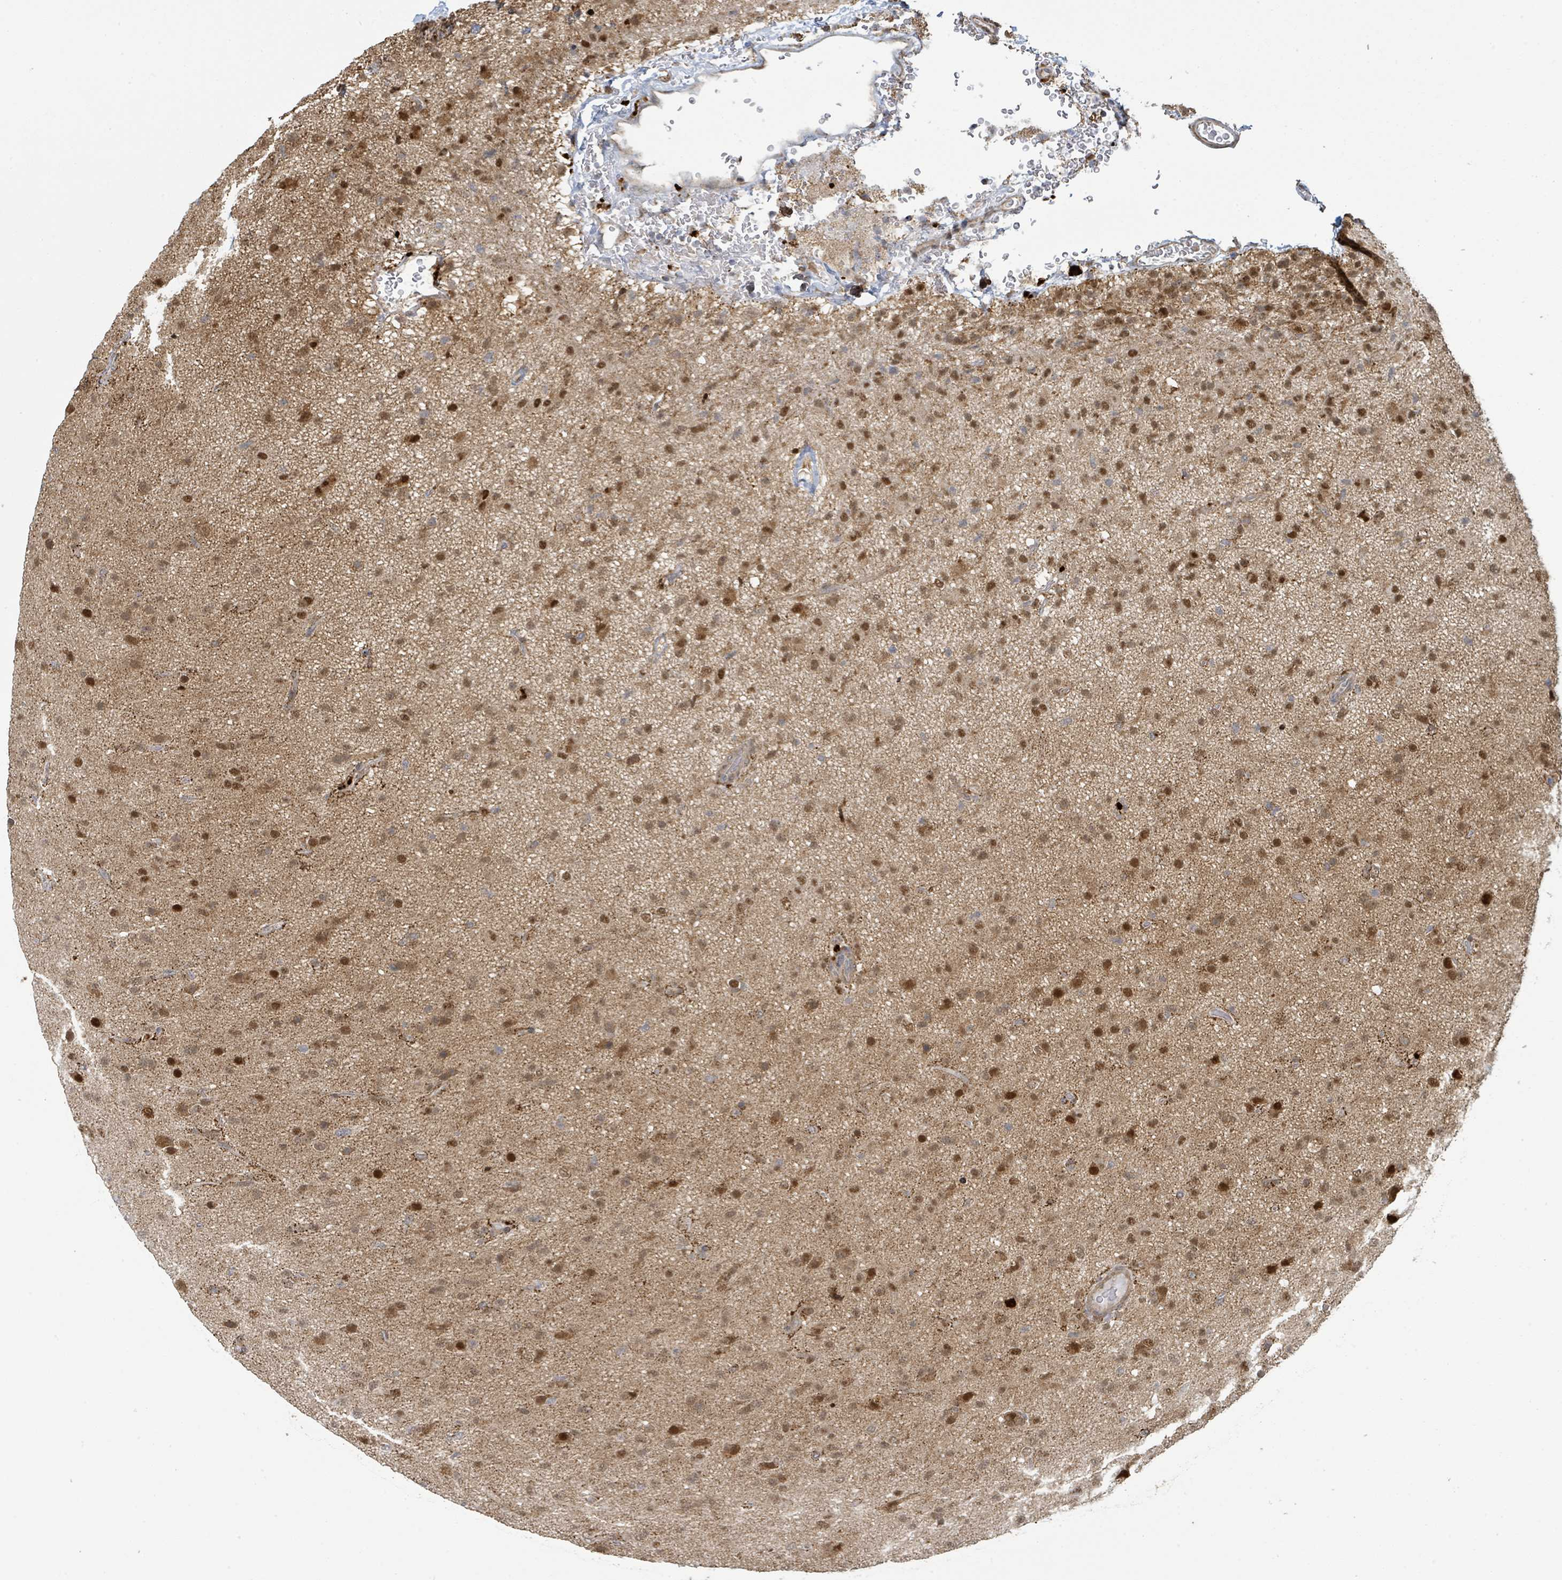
{"staining": {"intensity": "strong", "quantity": "25%-75%", "location": "cytoplasmic/membranous"}, "tissue": "glioma", "cell_type": "Tumor cells", "image_type": "cancer", "snomed": [{"axis": "morphology", "description": "Glioma, malignant, Low grade"}, {"axis": "topography", "description": "Brain"}], "caption": "Protein staining exhibits strong cytoplasmic/membranous staining in about 25%-75% of tumor cells in glioma. The protein of interest is stained brown, and the nuclei are stained in blue (DAB IHC with brightfield microscopy, high magnification).", "gene": "PSMB7", "patient": {"sex": "male", "age": 65}}